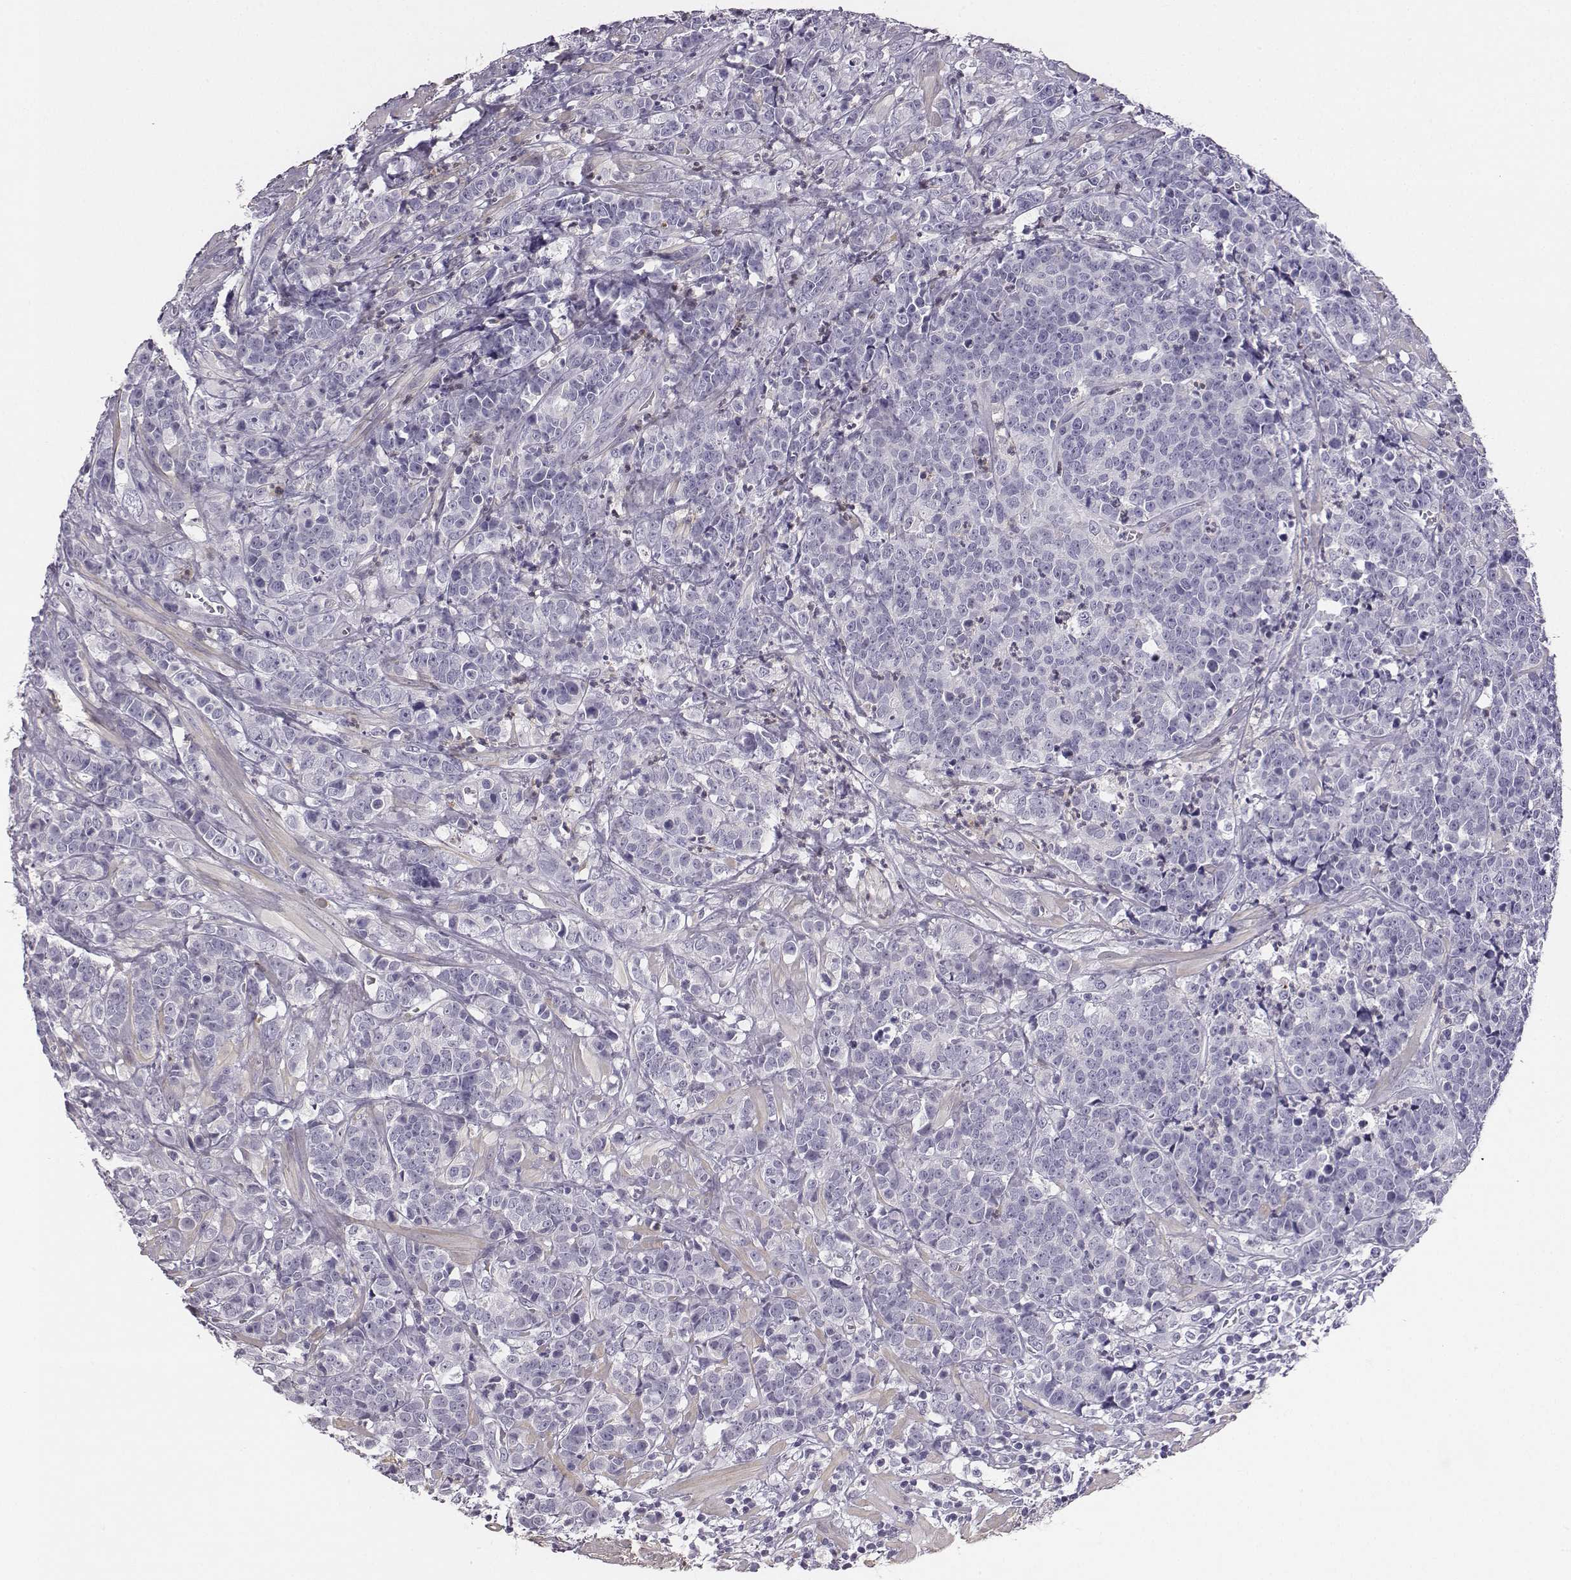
{"staining": {"intensity": "negative", "quantity": "none", "location": "none"}, "tissue": "prostate cancer", "cell_type": "Tumor cells", "image_type": "cancer", "snomed": [{"axis": "morphology", "description": "Adenocarcinoma, NOS"}, {"axis": "topography", "description": "Prostate"}], "caption": "Immunohistochemistry (IHC) photomicrograph of prostate cancer (adenocarcinoma) stained for a protein (brown), which displays no expression in tumor cells.", "gene": "ADAM7", "patient": {"sex": "male", "age": 67}}